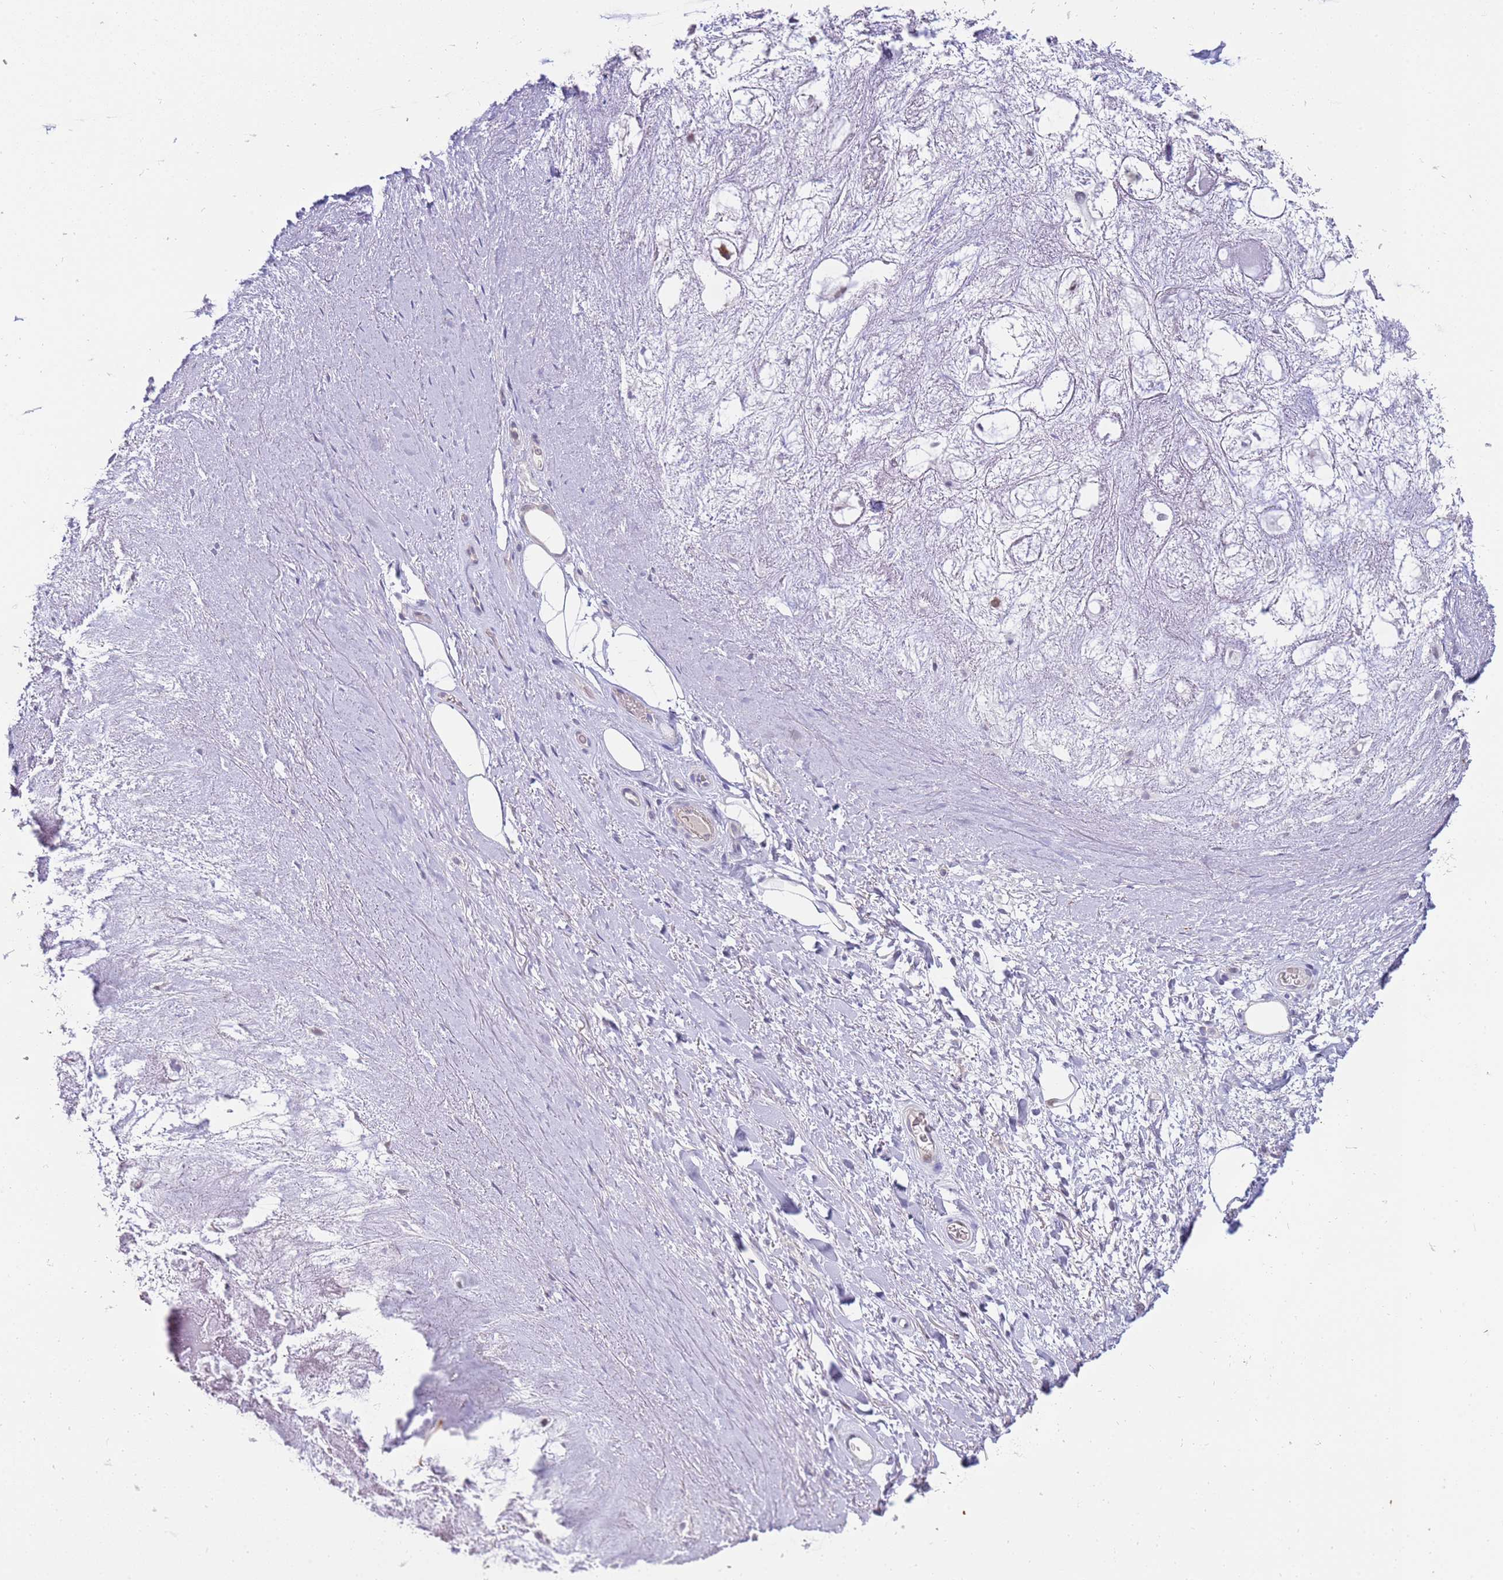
{"staining": {"intensity": "negative", "quantity": "none", "location": "none"}, "tissue": "adipose tissue", "cell_type": "Adipocytes", "image_type": "normal", "snomed": [{"axis": "morphology", "description": "Normal tissue, NOS"}, {"axis": "topography", "description": "Cartilage tissue"}], "caption": "Human adipose tissue stained for a protein using IHC reveals no expression in adipocytes.", "gene": "STK25", "patient": {"sex": "male", "age": 81}}